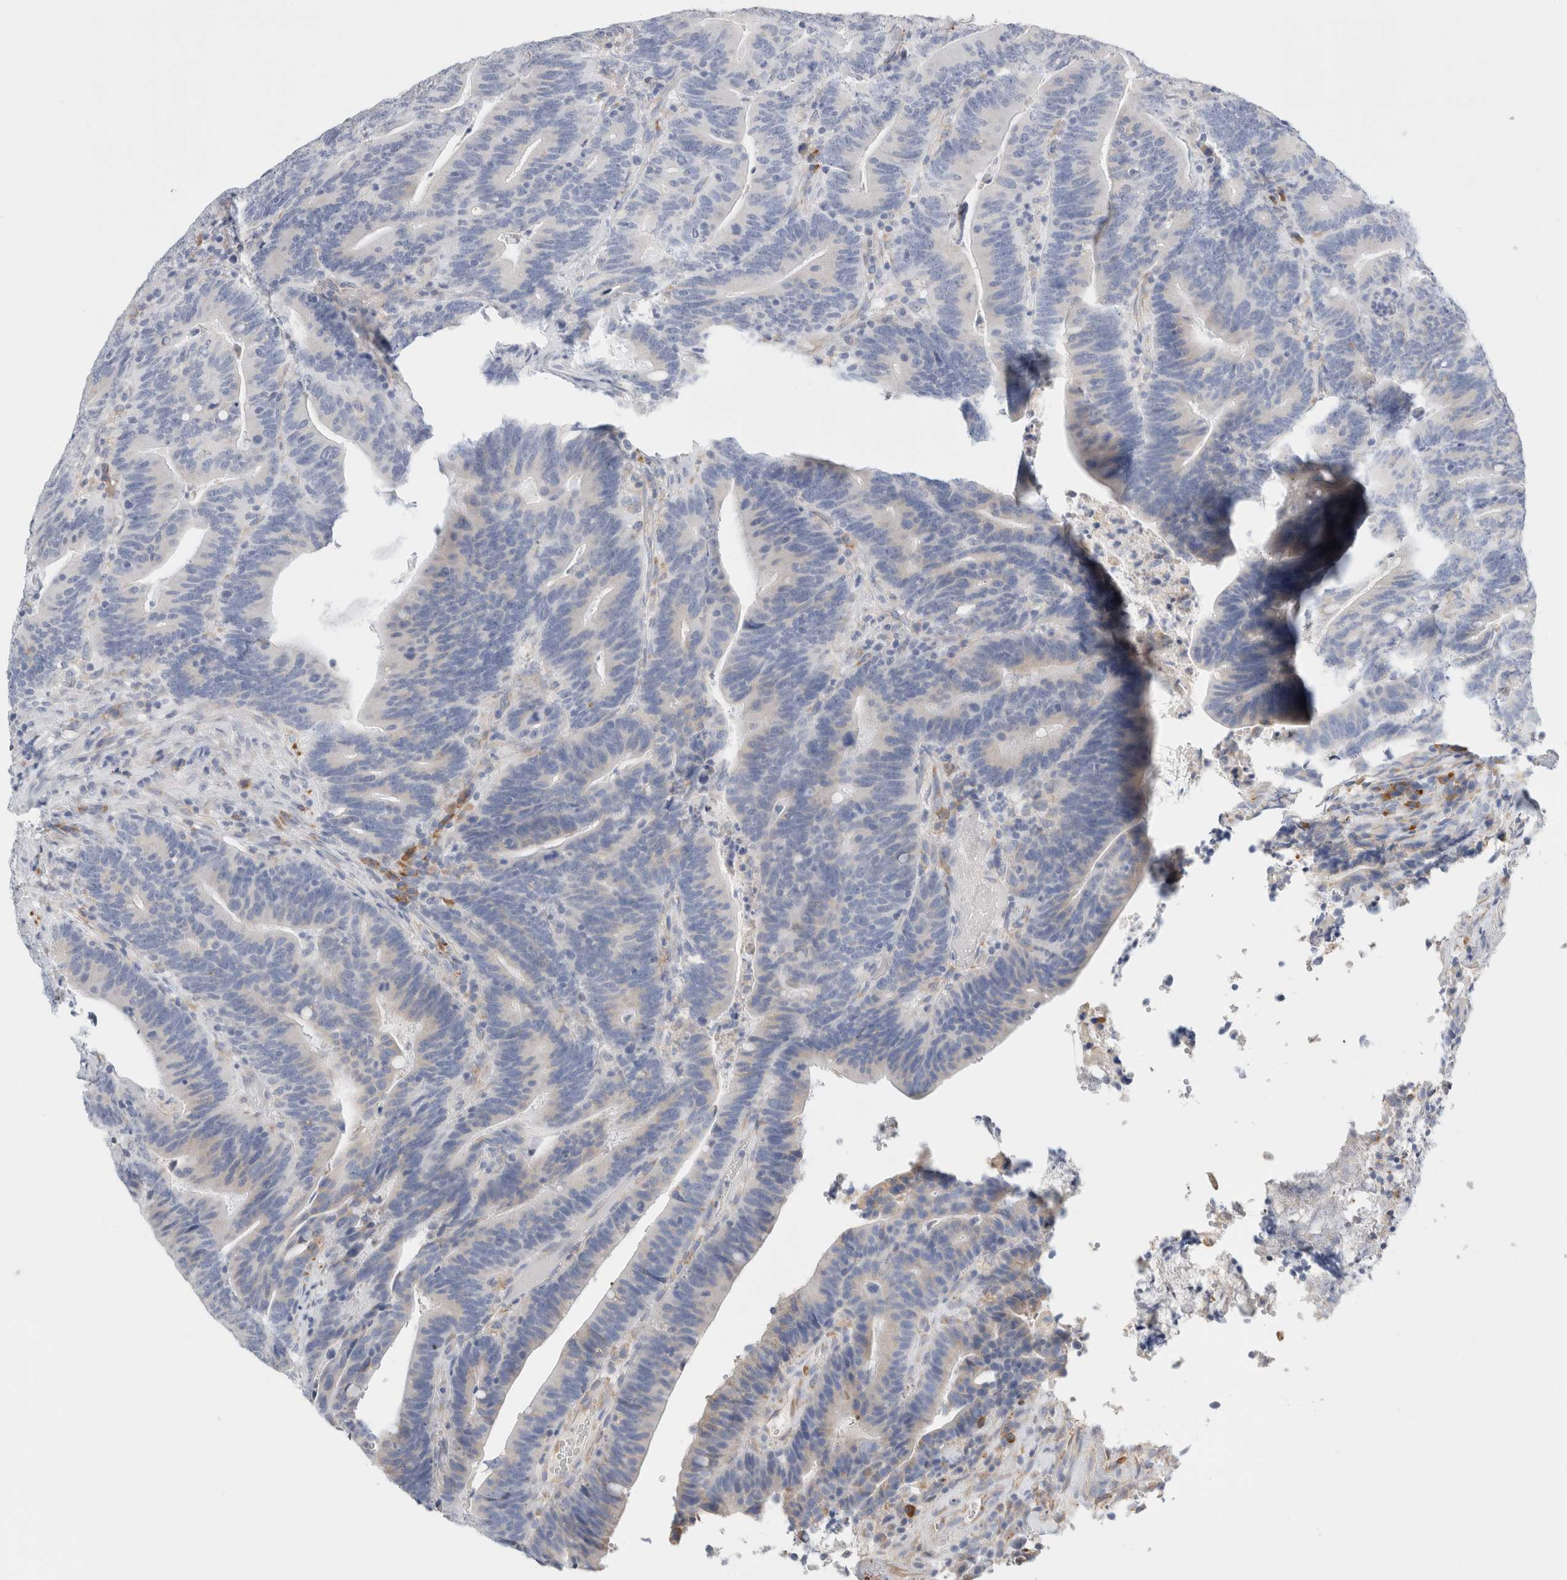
{"staining": {"intensity": "negative", "quantity": "none", "location": "none"}, "tissue": "colorectal cancer", "cell_type": "Tumor cells", "image_type": "cancer", "snomed": [{"axis": "morphology", "description": "Adenocarcinoma, NOS"}, {"axis": "topography", "description": "Colon"}], "caption": "The histopathology image displays no significant staining in tumor cells of colorectal cancer.", "gene": "CSK", "patient": {"sex": "female", "age": 66}}